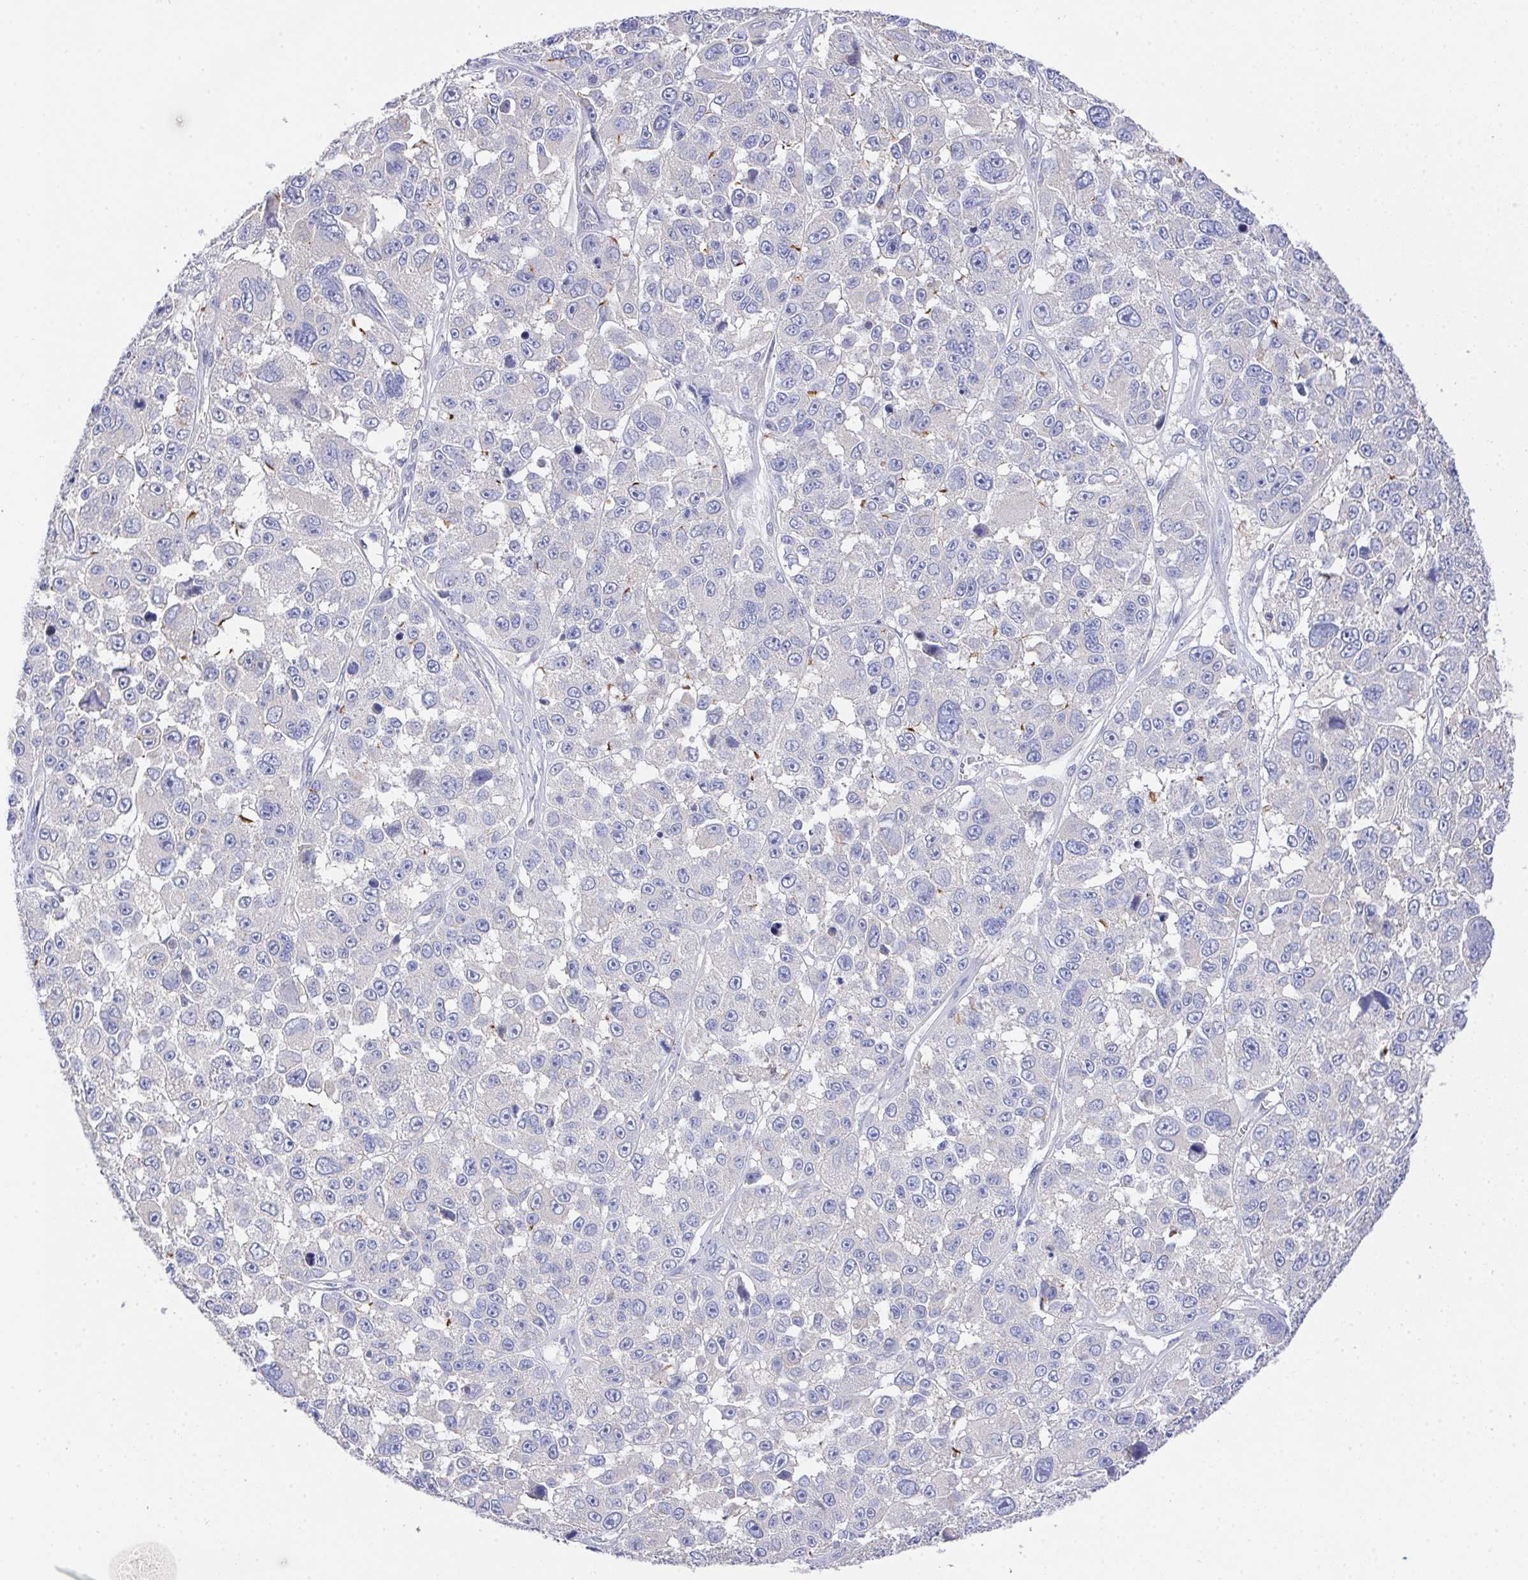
{"staining": {"intensity": "negative", "quantity": "none", "location": "none"}, "tissue": "melanoma", "cell_type": "Tumor cells", "image_type": "cancer", "snomed": [{"axis": "morphology", "description": "Malignant melanoma, NOS"}, {"axis": "topography", "description": "Skin"}], "caption": "Immunohistochemistry of human melanoma exhibits no expression in tumor cells.", "gene": "PRG3", "patient": {"sex": "female", "age": 66}}